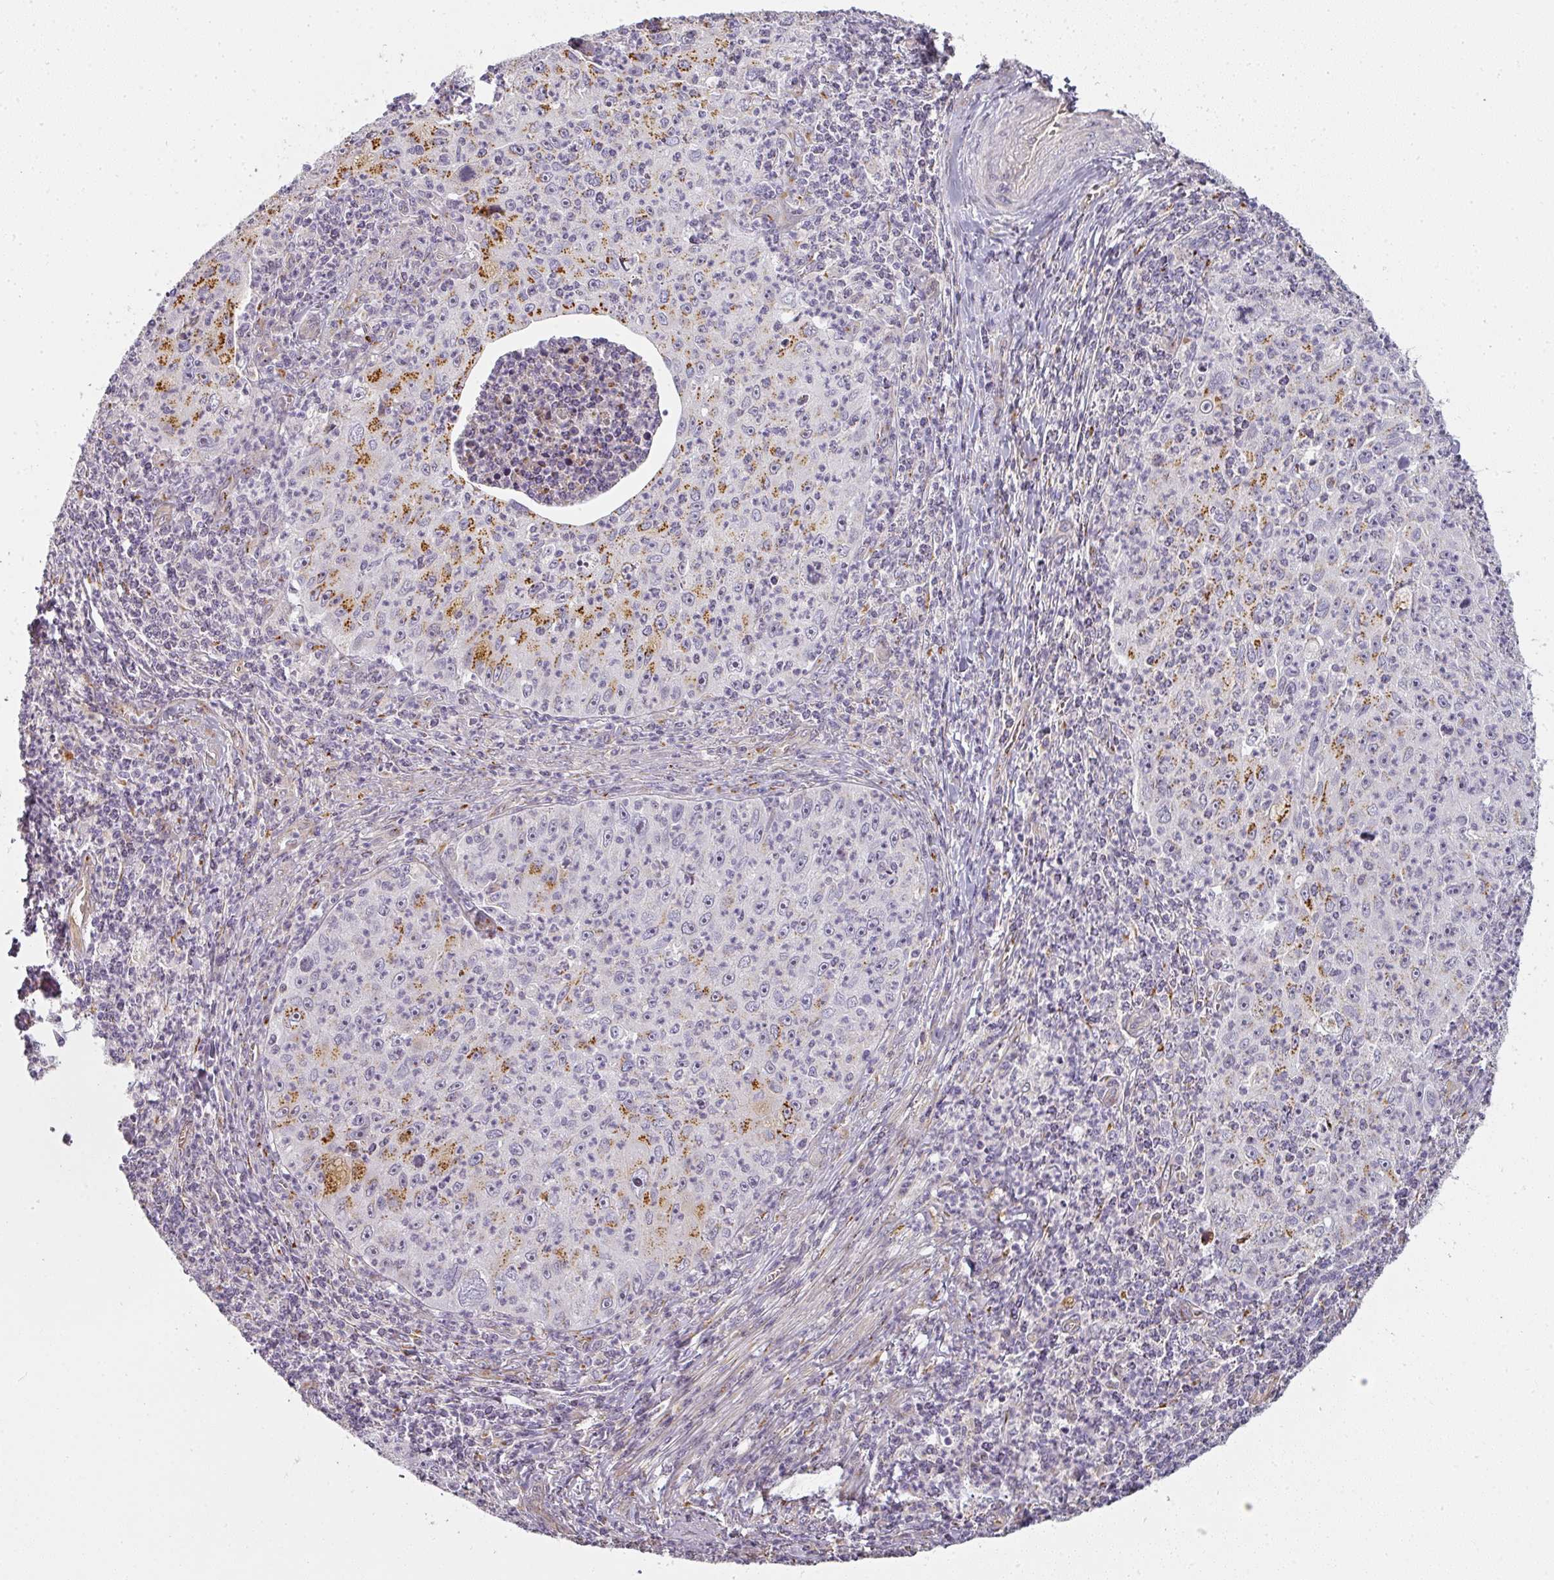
{"staining": {"intensity": "moderate", "quantity": "25%-75%", "location": "cytoplasmic/membranous"}, "tissue": "cervical cancer", "cell_type": "Tumor cells", "image_type": "cancer", "snomed": [{"axis": "morphology", "description": "Squamous cell carcinoma, NOS"}, {"axis": "topography", "description": "Cervix"}], "caption": "Immunohistochemistry (IHC) micrograph of human cervical cancer stained for a protein (brown), which displays medium levels of moderate cytoplasmic/membranous positivity in about 25%-75% of tumor cells.", "gene": "ATP8B2", "patient": {"sex": "female", "age": 30}}